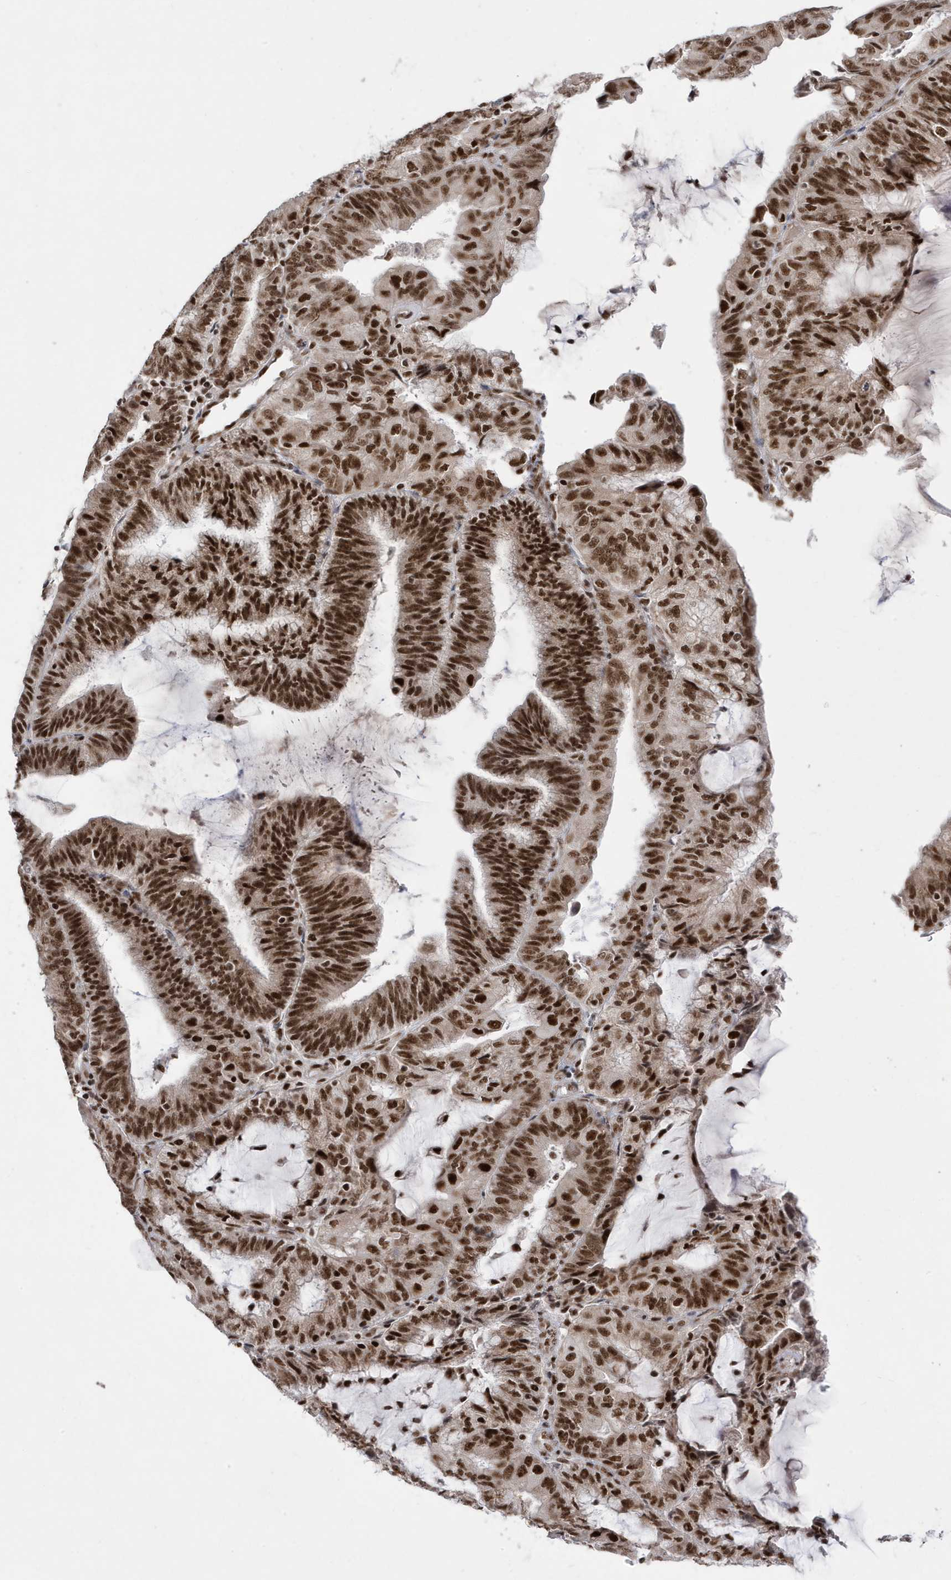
{"staining": {"intensity": "strong", "quantity": ">75%", "location": "nuclear"}, "tissue": "endometrial cancer", "cell_type": "Tumor cells", "image_type": "cancer", "snomed": [{"axis": "morphology", "description": "Adenocarcinoma, NOS"}, {"axis": "topography", "description": "Endometrium"}], "caption": "Endometrial cancer (adenocarcinoma) stained for a protein (brown) shows strong nuclear positive expression in approximately >75% of tumor cells.", "gene": "MTREX", "patient": {"sex": "female", "age": 81}}